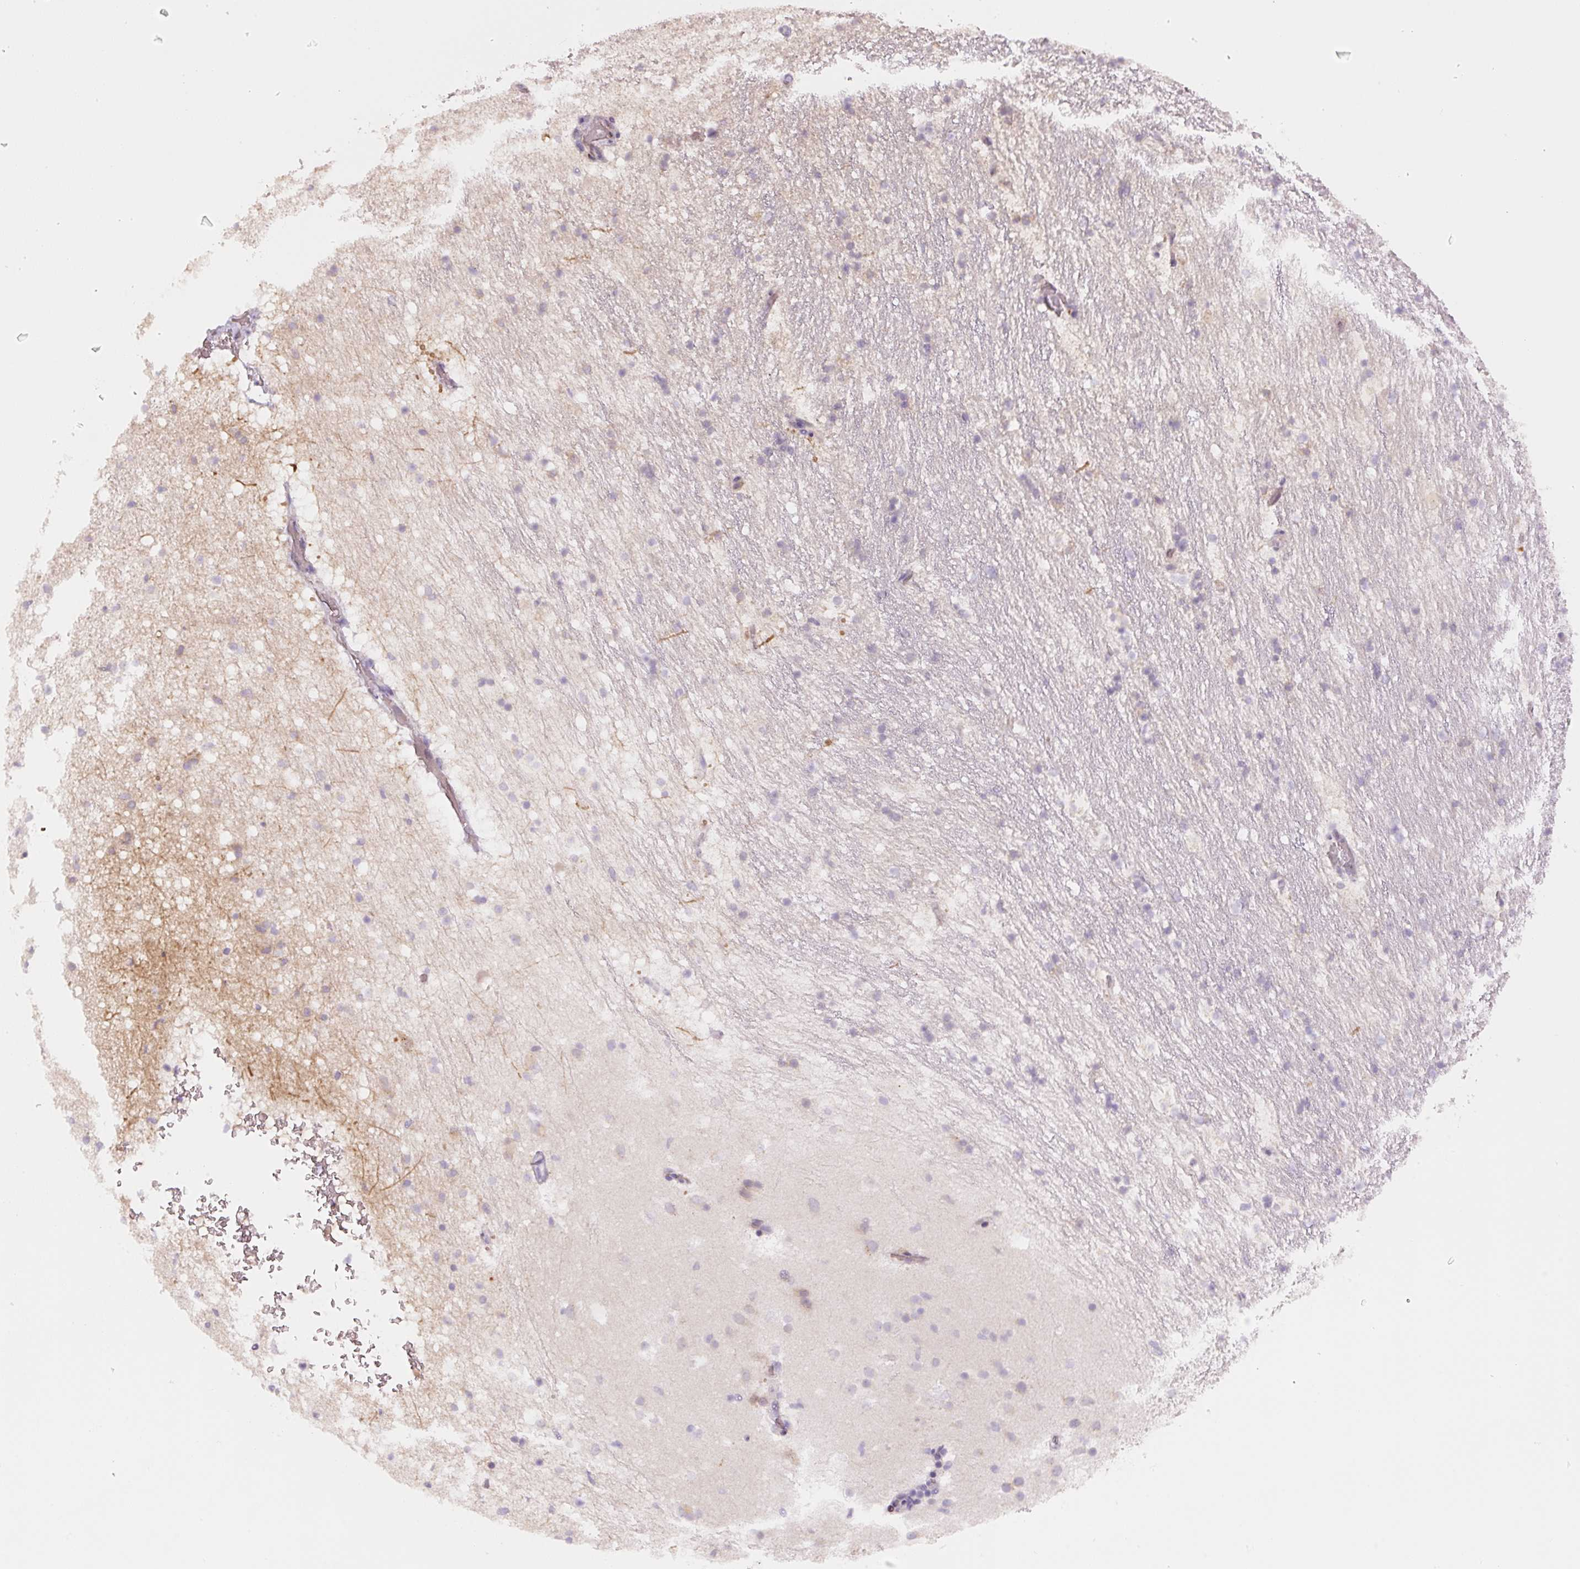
{"staining": {"intensity": "weak", "quantity": "<25%", "location": "cytoplasmic/membranous"}, "tissue": "caudate", "cell_type": "Glial cells", "image_type": "normal", "snomed": [{"axis": "morphology", "description": "Normal tissue, NOS"}, {"axis": "topography", "description": "Lateral ventricle wall"}], "caption": "Immunohistochemistry (IHC) of unremarkable human caudate demonstrates no staining in glial cells. (DAB (3,3'-diaminobenzidine) IHC with hematoxylin counter stain).", "gene": "YIF1B", "patient": {"sex": "male", "age": 37}}